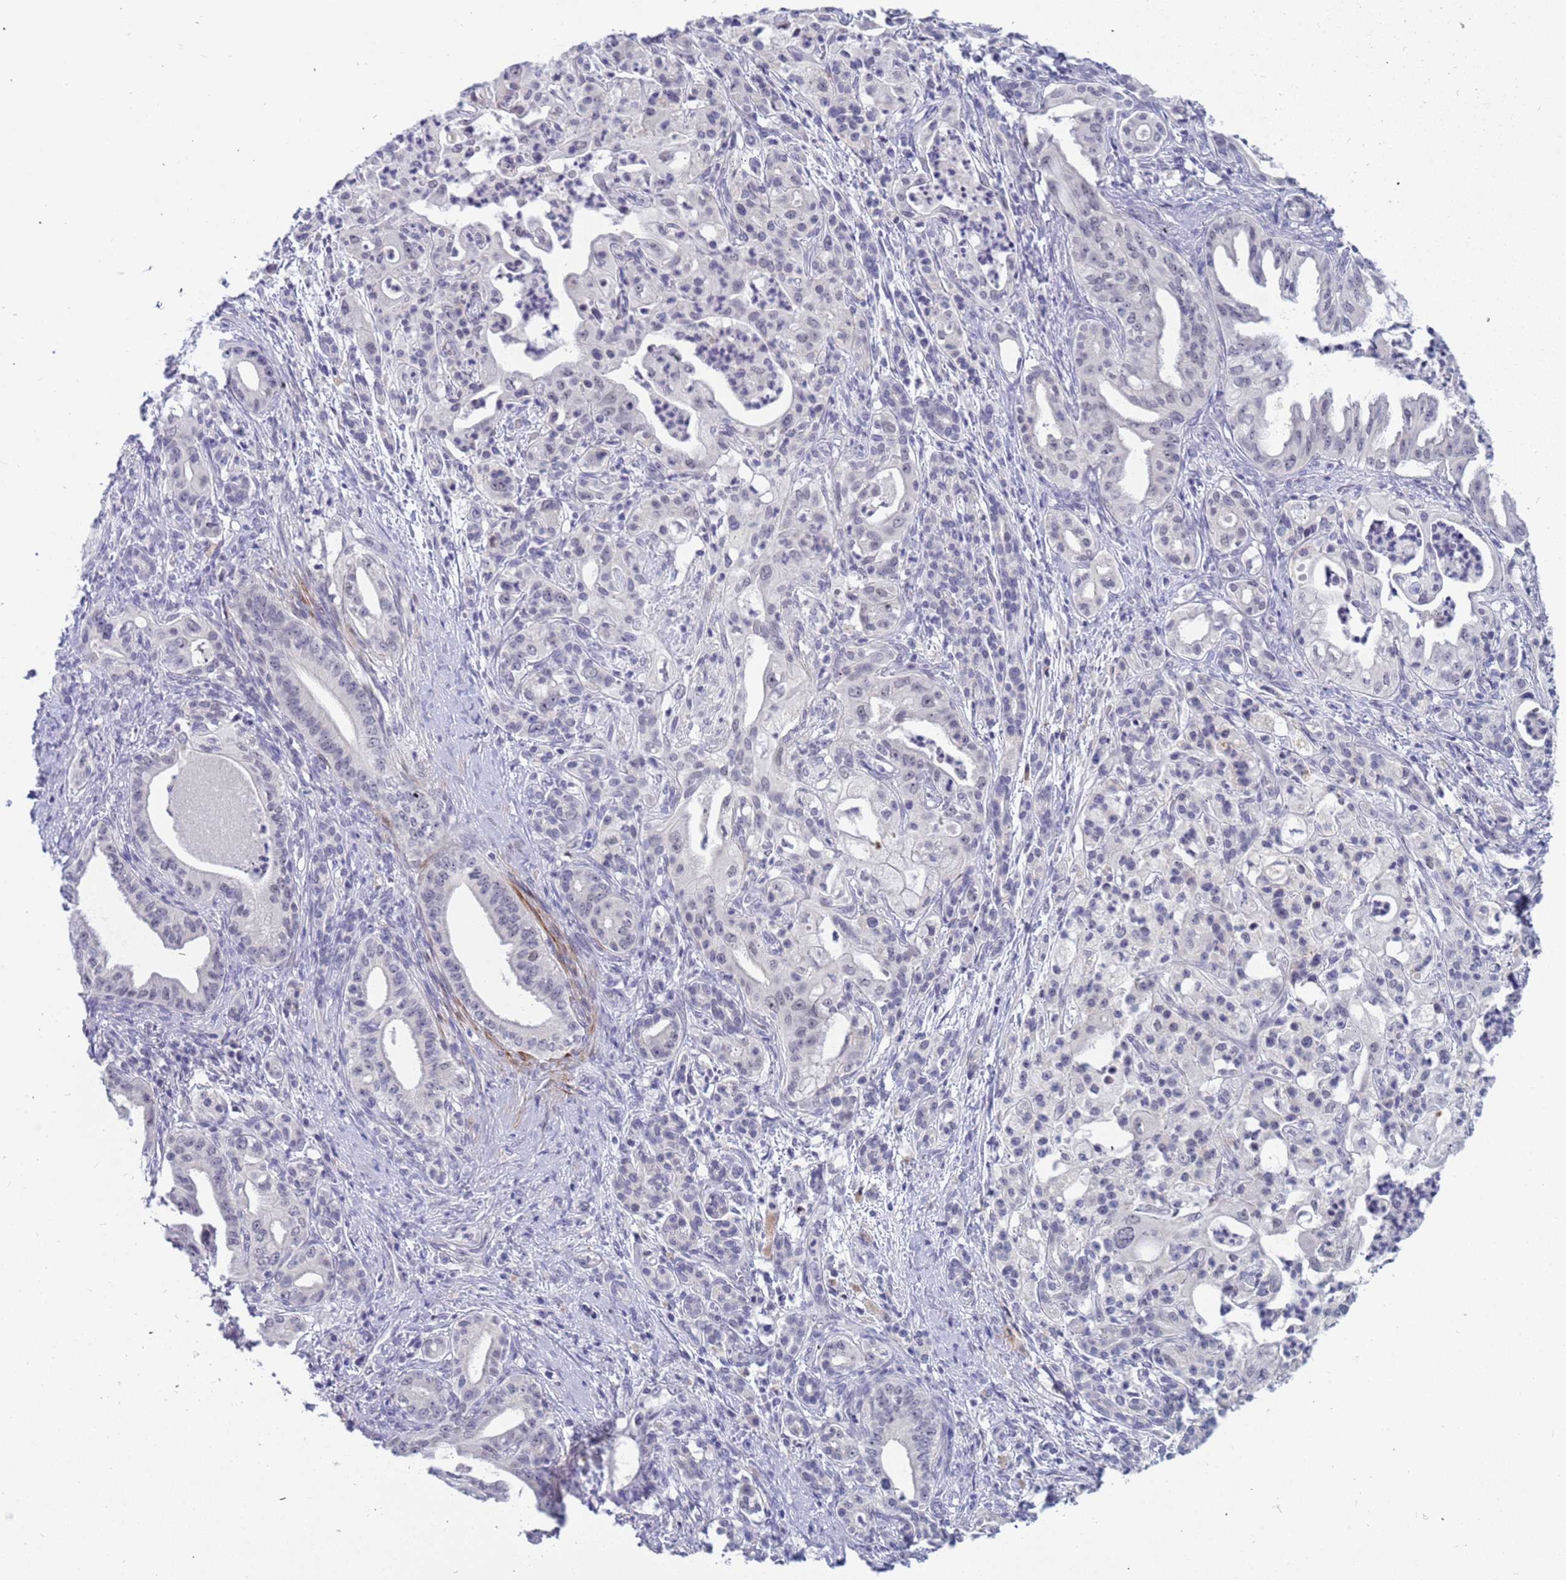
{"staining": {"intensity": "negative", "quantity": "none", "location": "none"}, "tissue": "pancreatic cancer", "cell_type": "Tumor cells", "image_type": "cancer", "snomed": [{"axis": "morphology", "description": "Adenocarcinoma, NOS"}, {"axis": "topography", "description": "Pancreas"}], "caption": "Human pancreatic adenocarcinoma stained for a protein using immunohistochemistry (IHC) exhibits no positivity in tumor cells.", "gene": "CXorf65", "patient": {"sex": "male", "age": 58}}